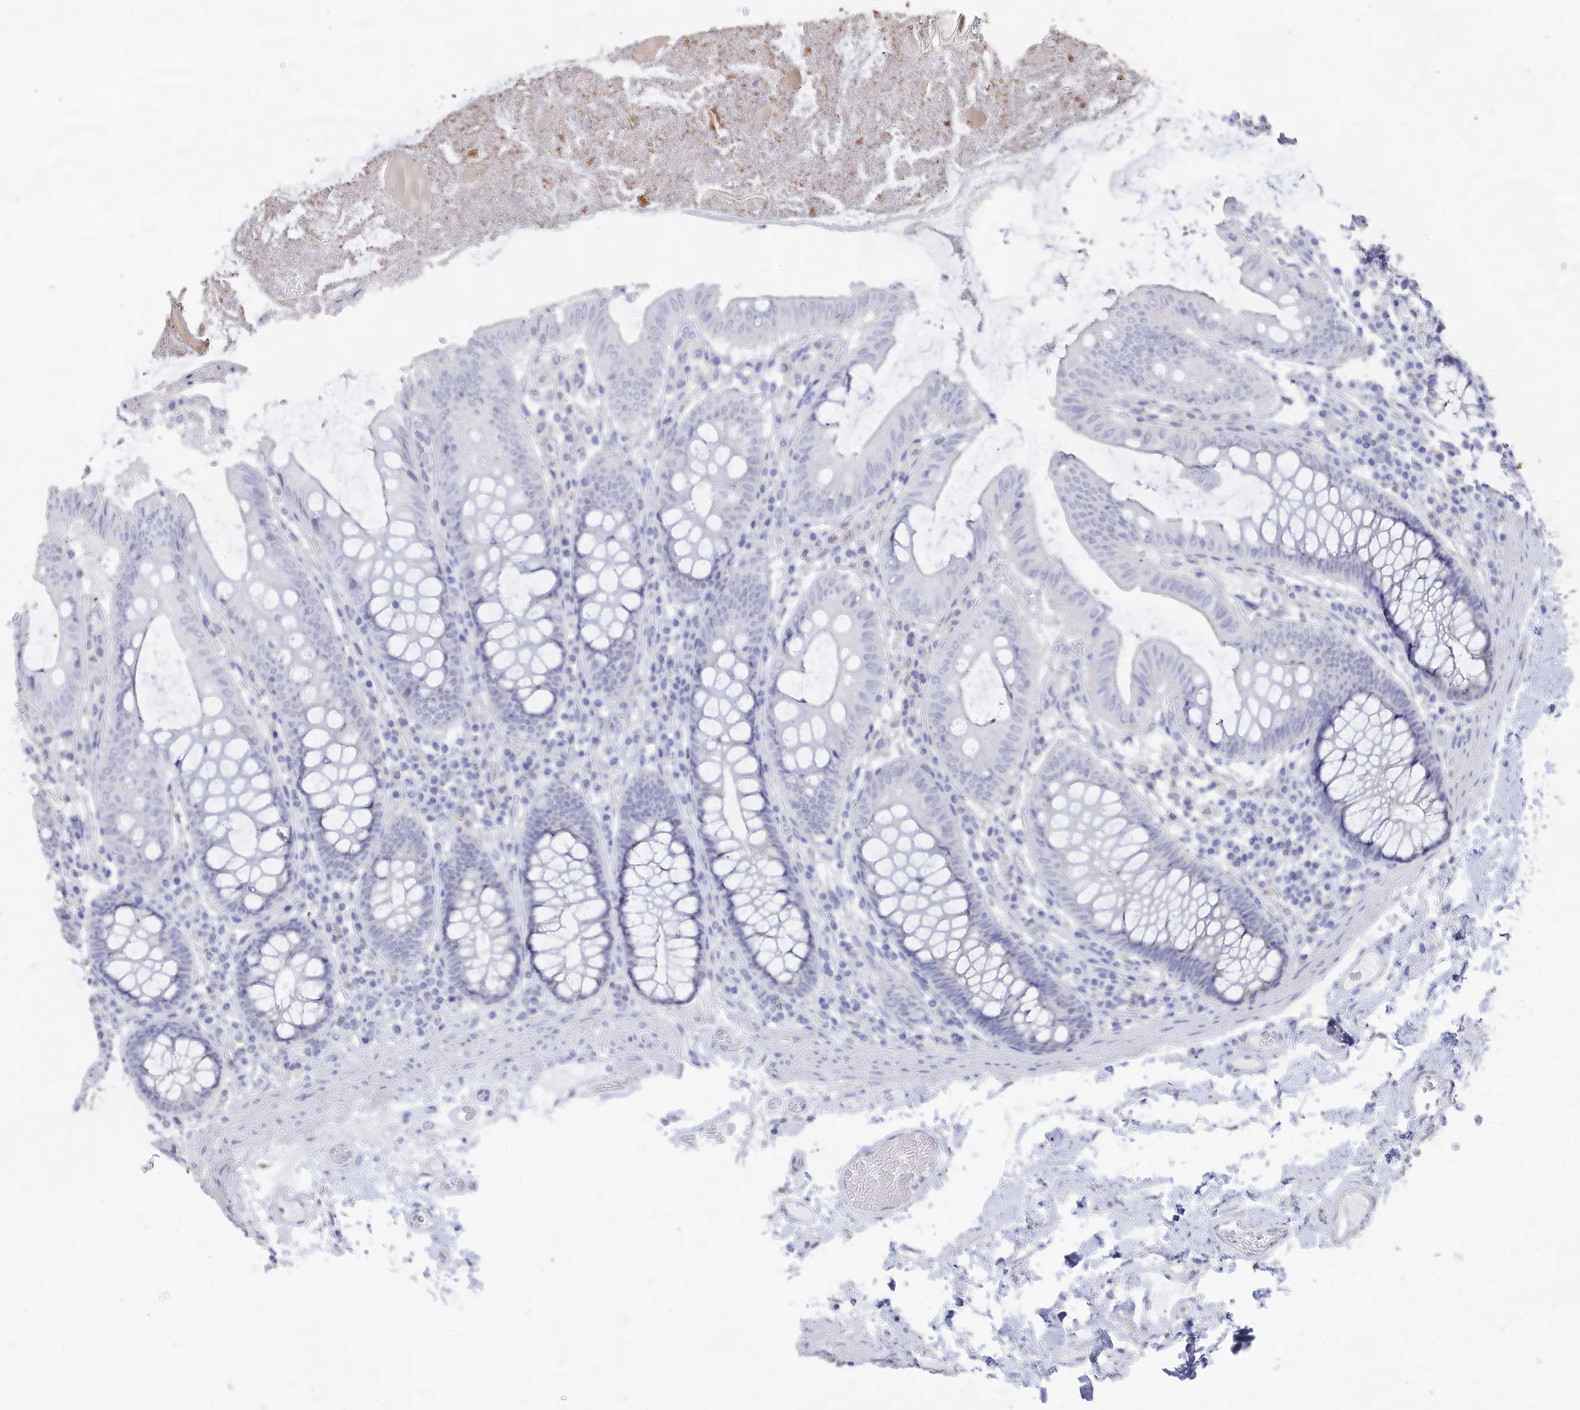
{"staining": {"intensity": "negative", "quantity": "none", "location": "none"}, "tissue": "colon", "cell_type": "Endothelial cells", "image_type": "normal", "snomed": [{"axis": "morphology", "description": "Normal tissue, NOS"}, {"axis": "topography", "description": "Colon"}], "caption": "IHC image of benign colon: colon stained with DAB displays no significant protein positivity in endothelial cells. (DAB (3,3'-diaminobenzidine) immunohistochemistry (IHC) visualized using brightfield microscopy, high magnification).", "gene": "SEMG2", "patient": {"sex": "male", "age": 84}}